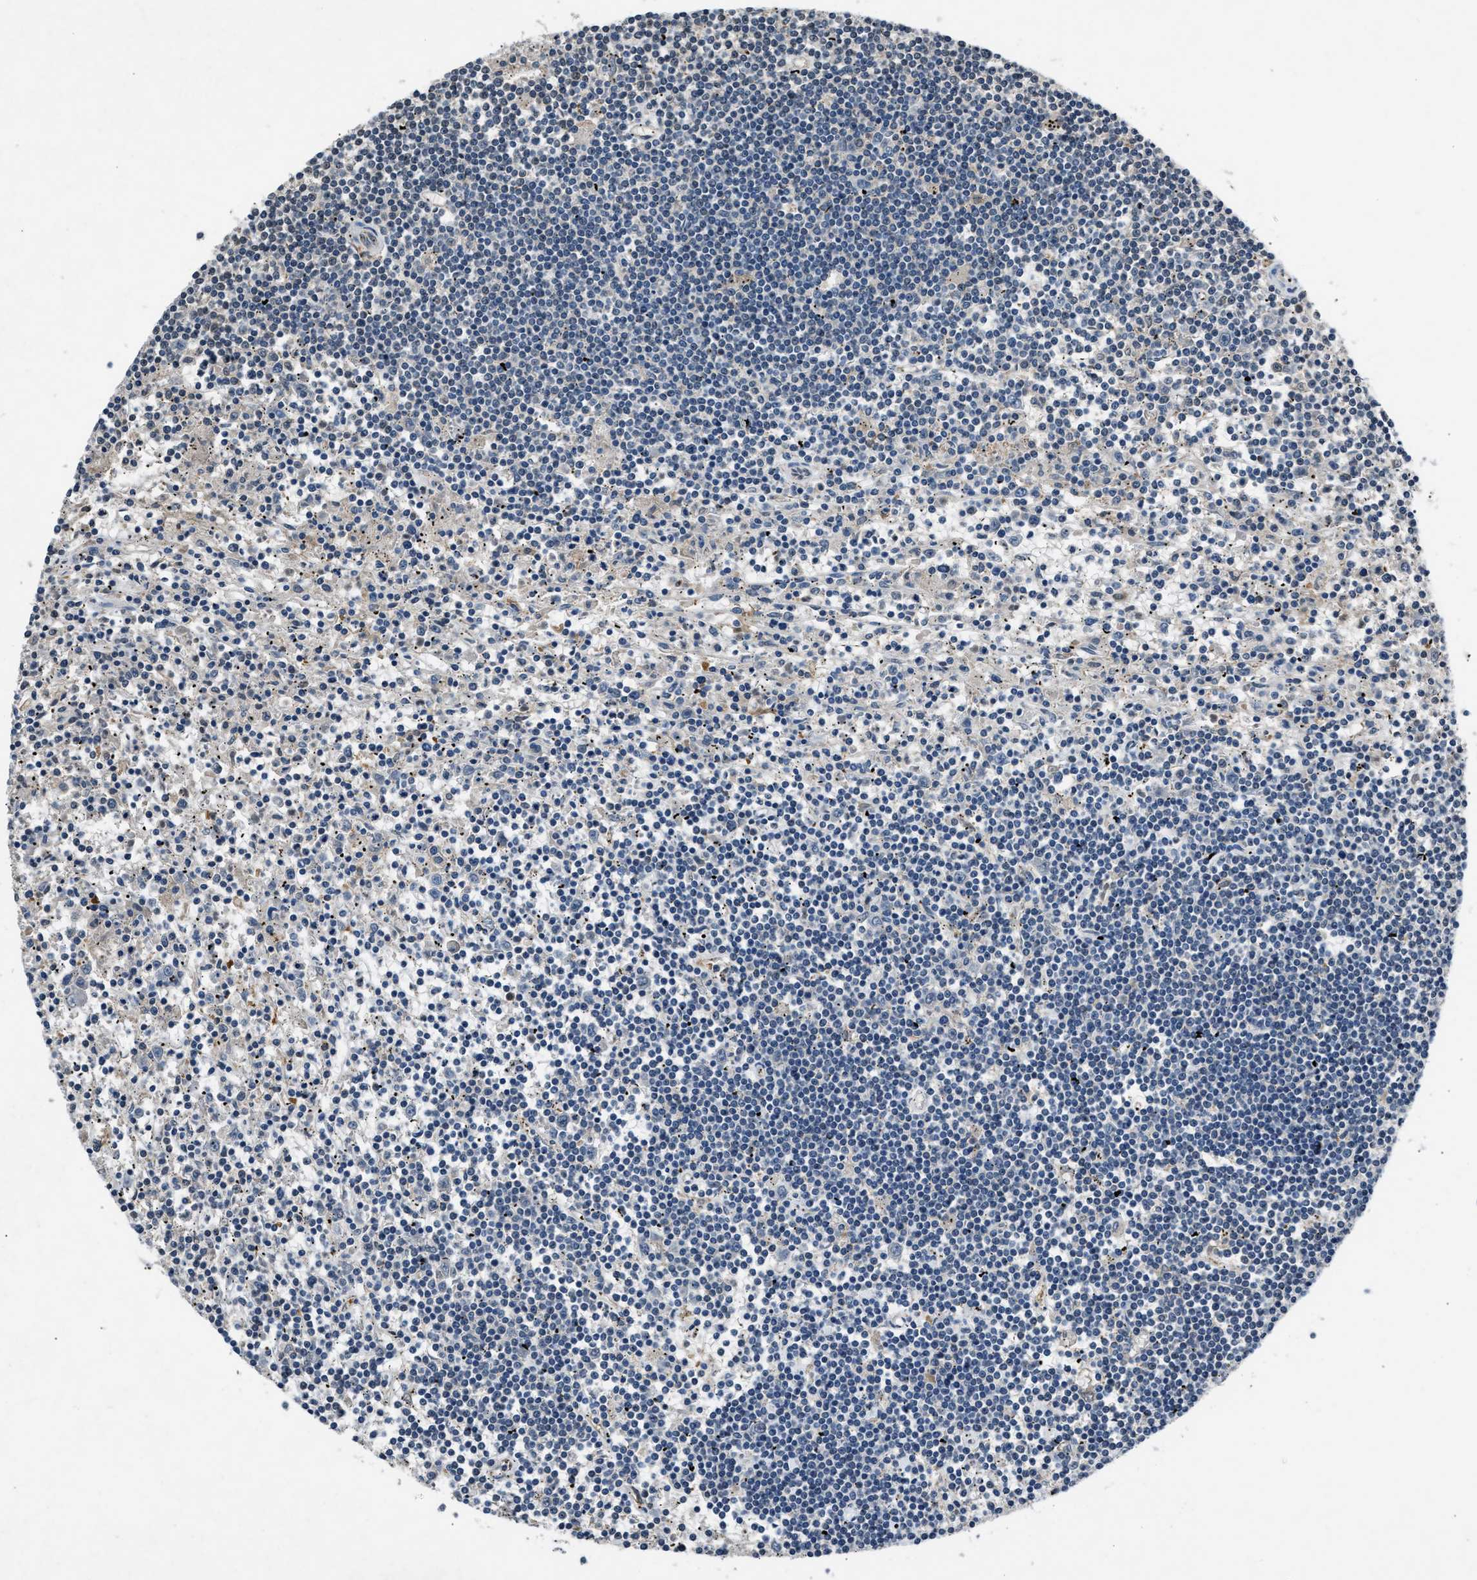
{"staining": {"intensity": "negative", "quantity": "none", "location": "none"}, "tissue": "lymphoma", "cell_type": "Tumor cells", "image_type": "cancer", "snomed": [{"axis": "morphology", "description": "Malignant lymphoma, non-Hodgkin's type, Low grade"}, {"axis": "topography", "description": "Spleen"}], "caption": "There is no significant expression in tumor cells of low-grade malignant lymphoma, non-Hodgkin's type.", "gene": "TP53I3", "patient": {"sex": "male", "age": 76}}